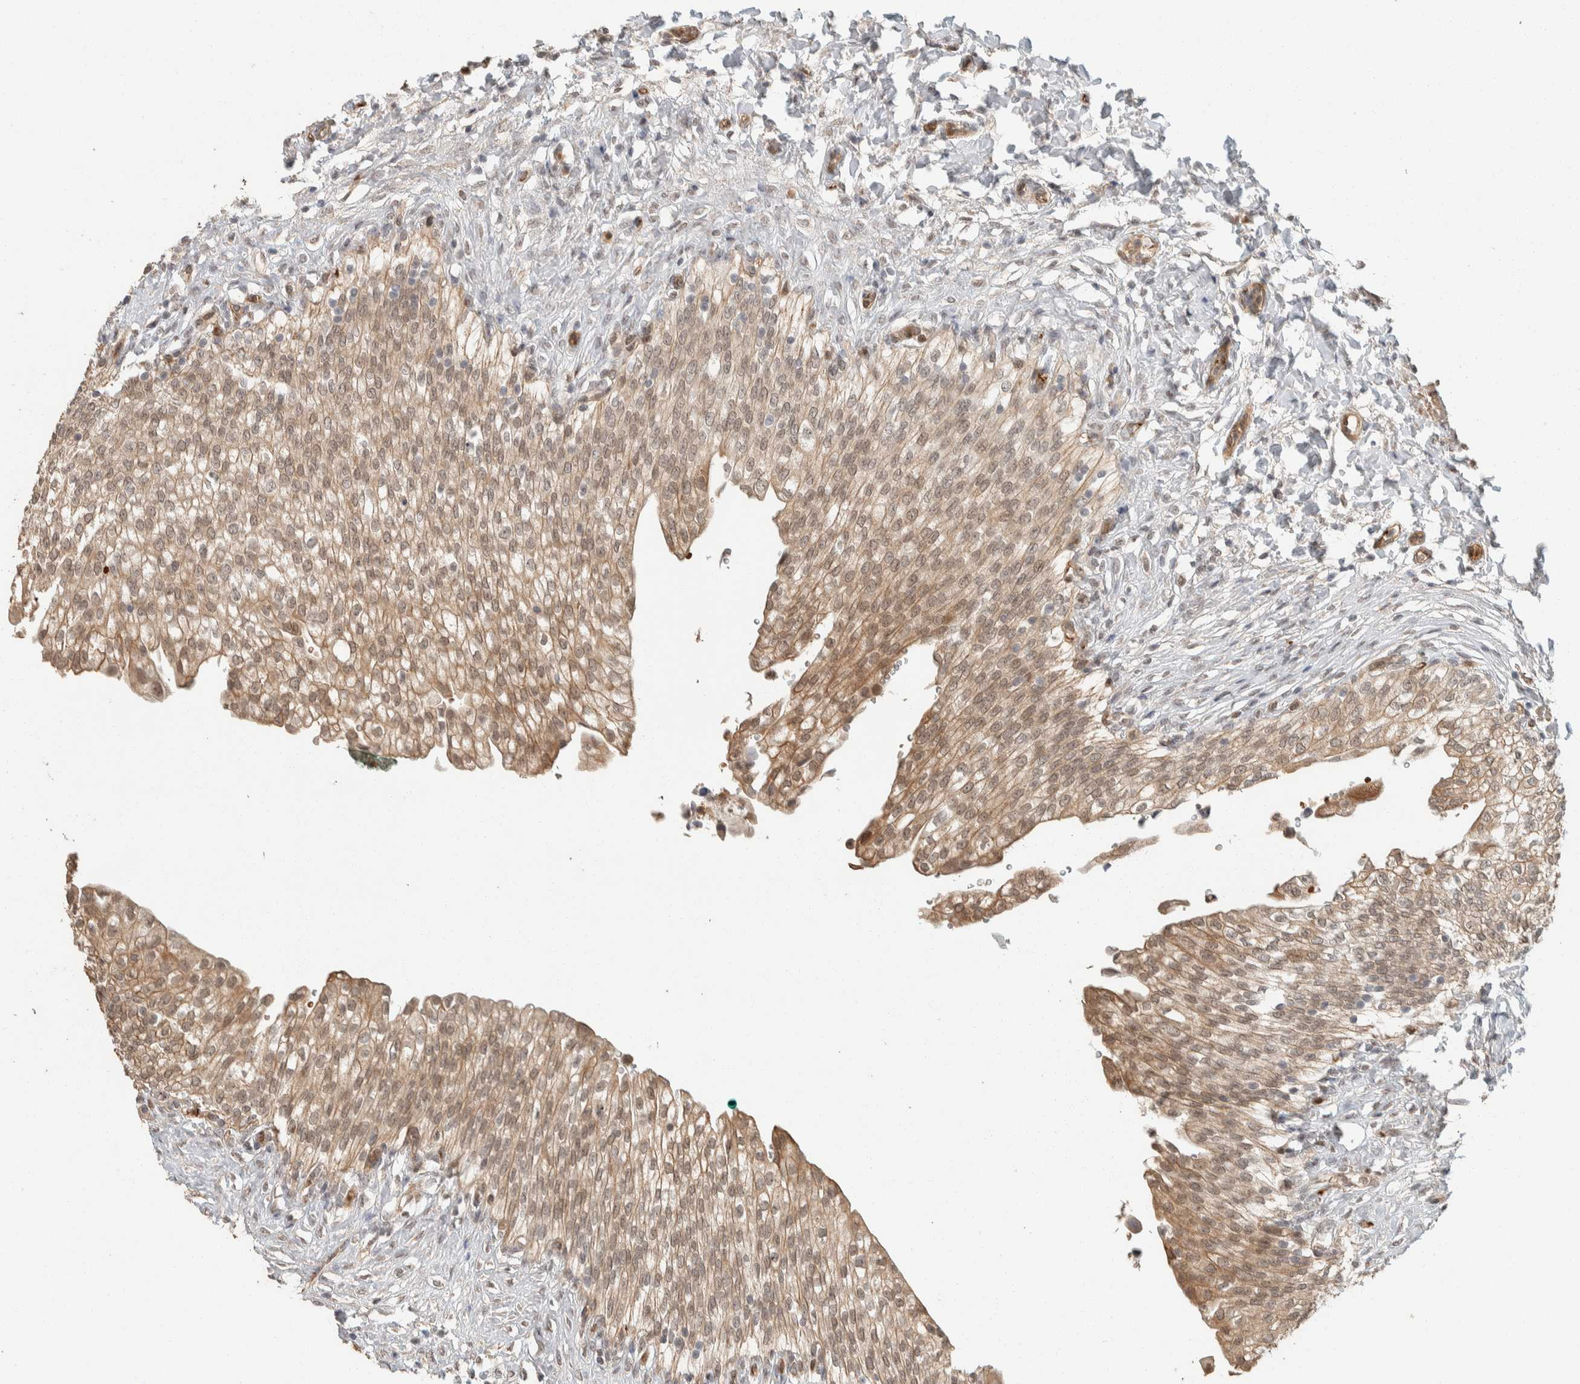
{"staining": {"intensity": "moderate", "quantity": ">75%", "location": "cytoplasmic/membranous,nuclear"}, "tissue": "urinary bladder", "cell_type": "Urothelial cells", "image_type": "normal", "snomed": [{"axis": "morphology", "description": "Urothelial carcinoma, High grade"}, {"axis": "topography", "description": "Urinary bladder"}], "caption": "Immunohistochemical staining of normal urinary bladder reveals >75% levels of moderate cytoplasmic/membranous,nuclear protein staining in approximately >75% of urothelial cells. The staining was performed using DAB (3,3'-diaminobenzidine), with brown indicating positive protein expression. Nuclei are stained blue with hematoxylin.", "gene": "ZBTB2", "patient": {"sex": "male", "age": 46}}